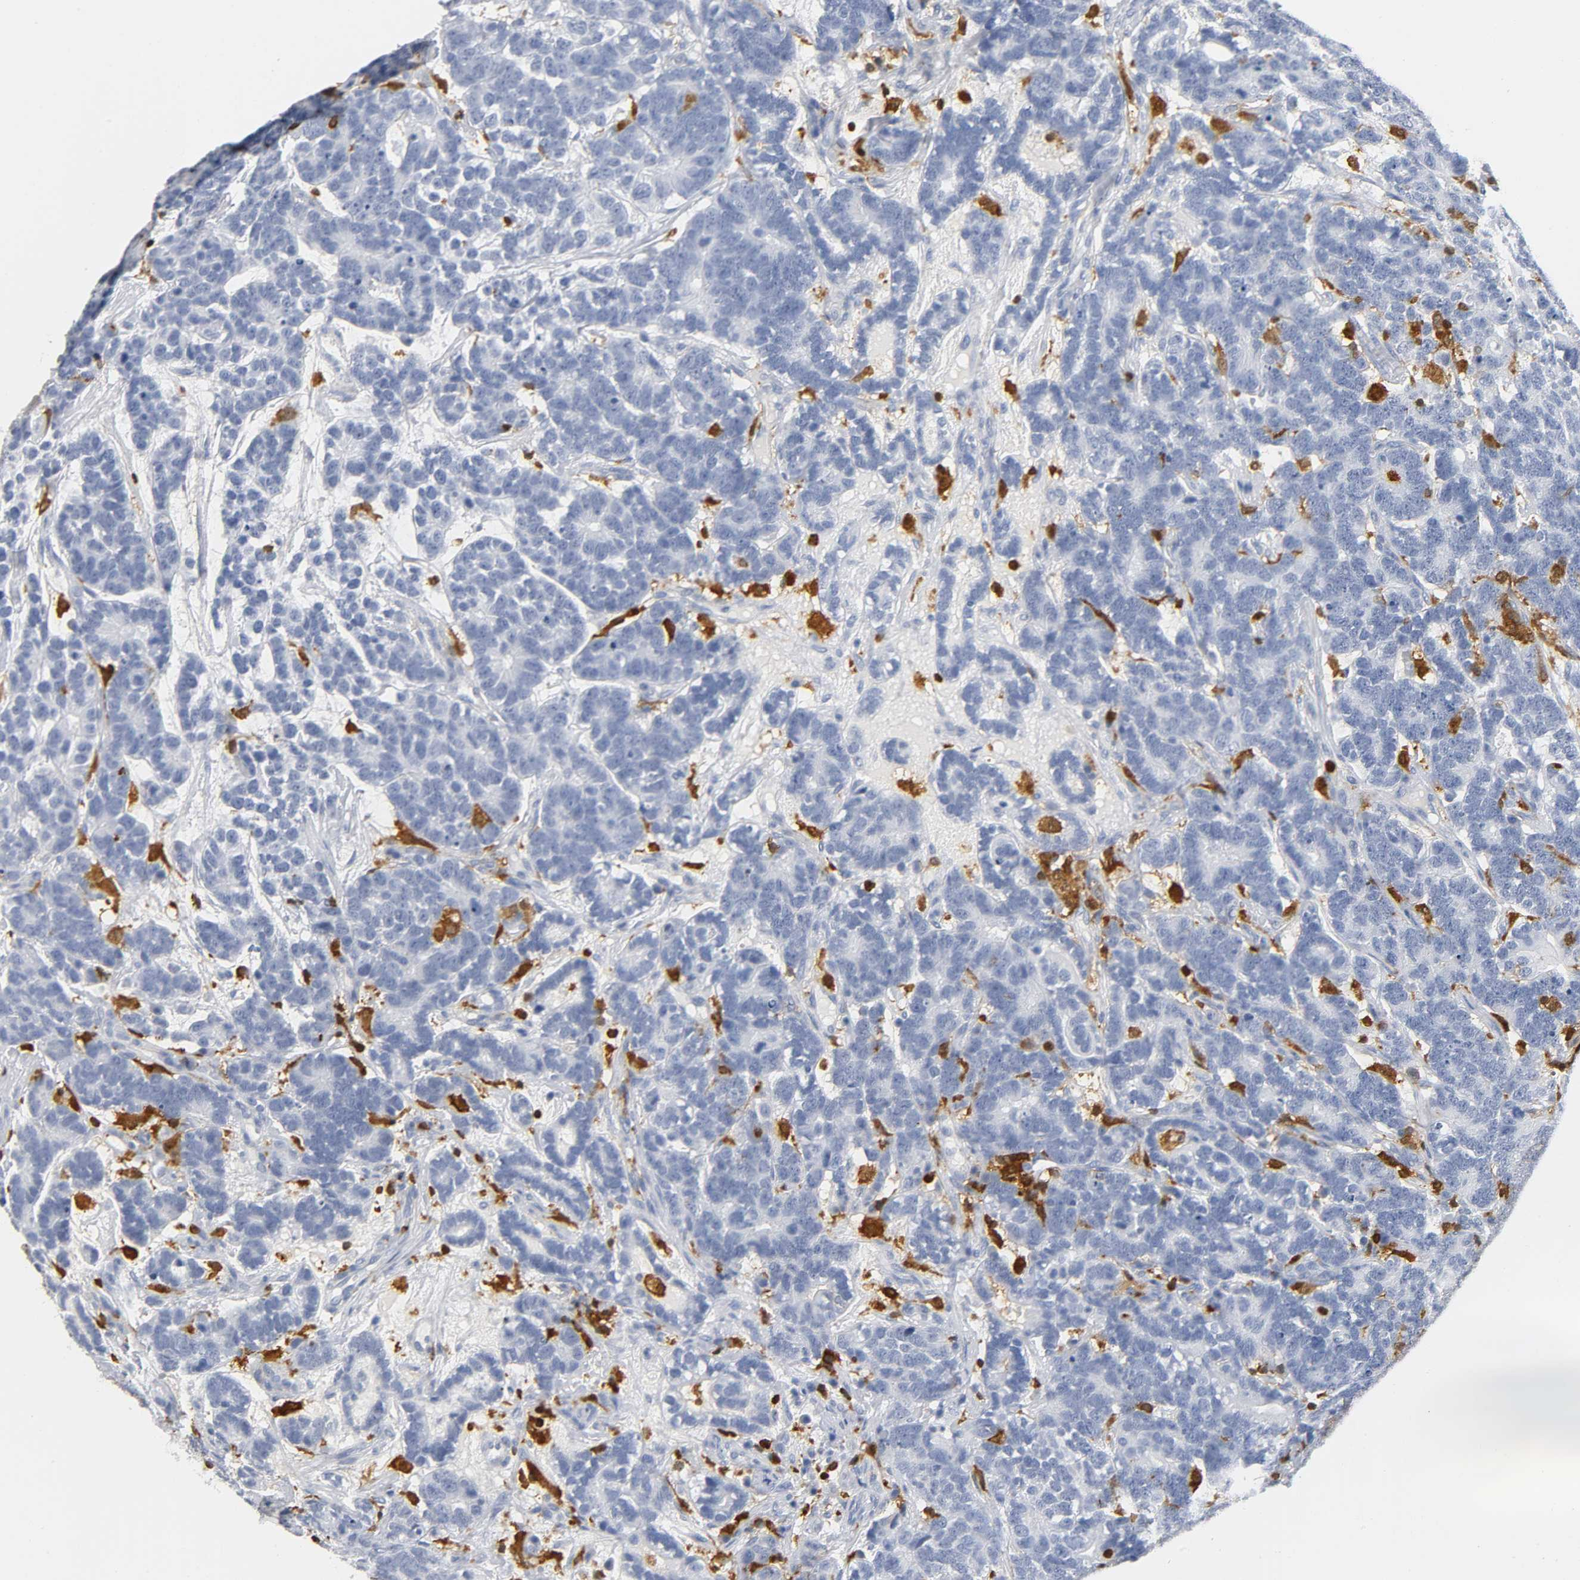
{"staining": {"intensity": "negative", "quantity": "none", "location": "none"}, "tissue": "testis cancer", "cell_type": "Tumor cells", "image_type": "cancer", "snomed": [{"axis": "morphology", "description": "Carcinoma, Embryonal, NOS"}, {"axis": "topography", "description": "Testis"}], "caption": "The photomicrograph exhibits no staining of tumor cells in testis embryonal carcinoma.", "gene": "DOK2", "patient": {"sex": "male", "age": 26}}